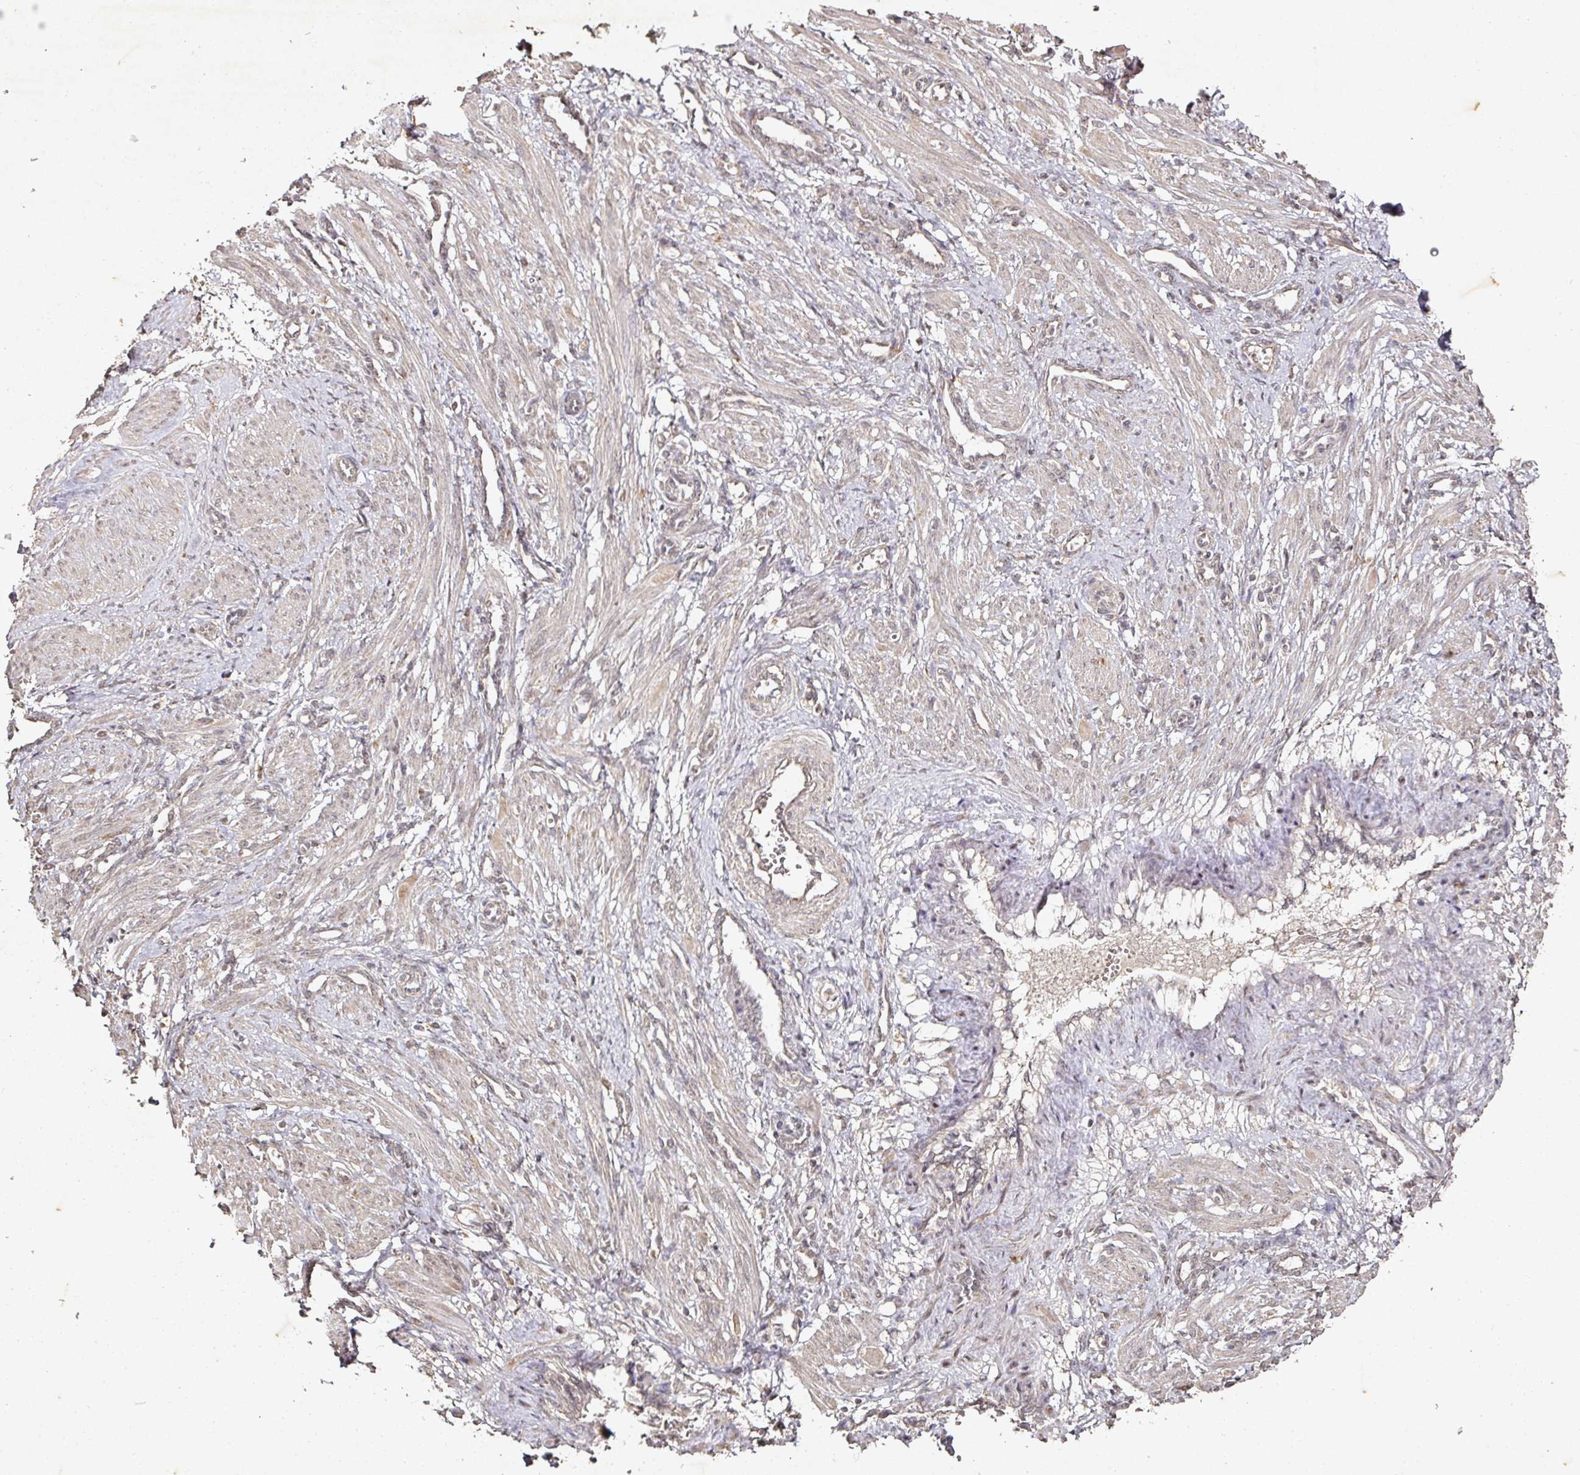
{"staining": {"intensity": "weak", "quantity": "<25%", "location": "cytoplasmic/membranous"}, "tissue": "smooth muscle", "cell_type": "Smooth muscle cells", "image_type": "normal", "snomed": [{"axis": "morphology", "description": "Normal tissue, NOS"}, {"axis": "topography", "description": "Endometrium"}], "caption": "Protein analysis of unremarkable smooth muscle shows no significant staining in smooth muscle cells.", "gene": "CAPN5", "patient": {"sex": "female", "age": 33}}